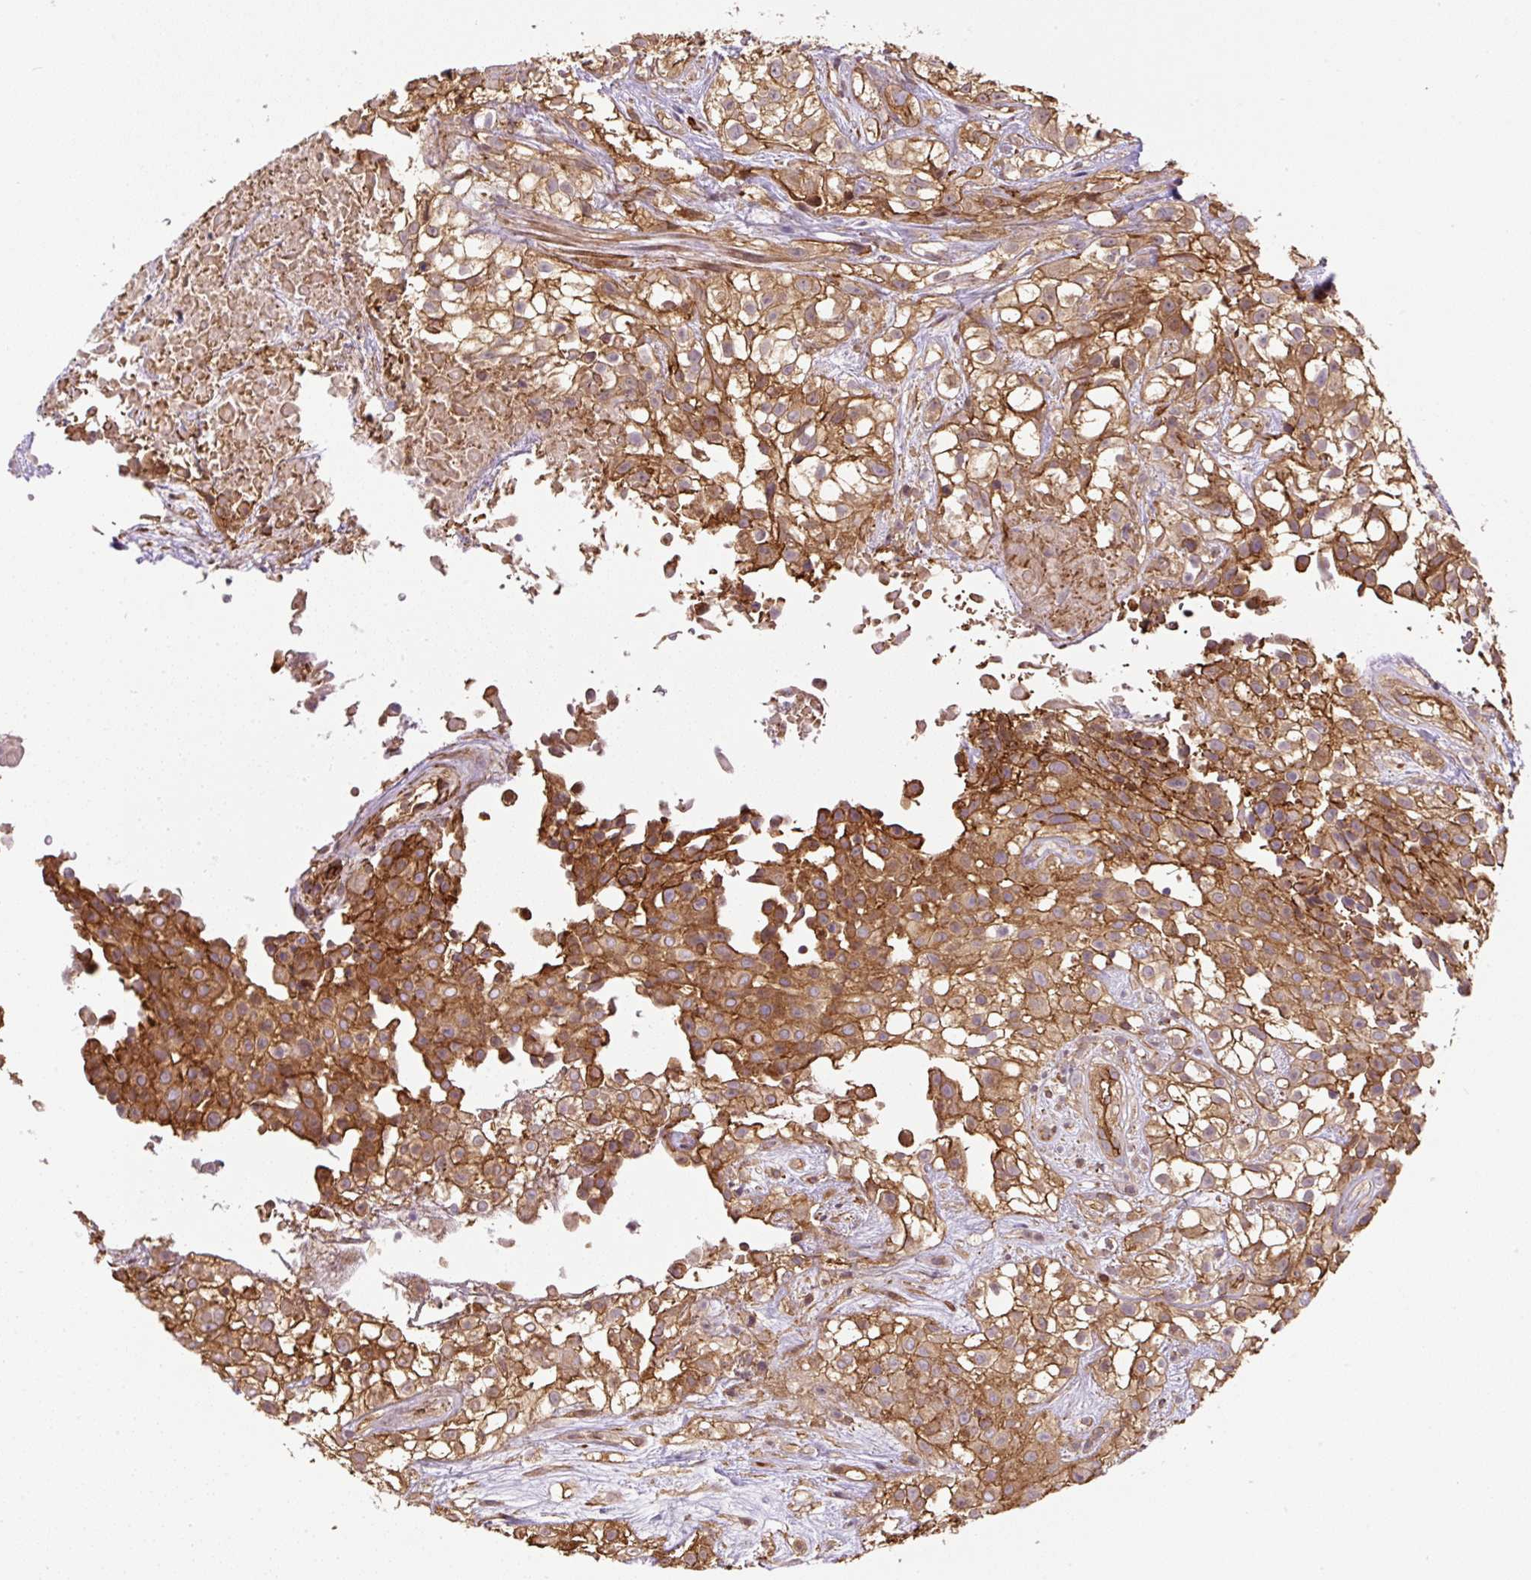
{"staining": {"intensity": "moderate", "quantity": ">75%", "location": "cytoplasmic/membranous"}, "tissue": "urothelial cancer", "cell_type": "Tumor cells", "image_type": "cancer", "snomed": [{"axis": "morphology", "description": "Urothelial carcinoma, High grade"}, {"axis": "topography", "description": "Urinary bladder"}], "caption": "Tumor cells show medium levels of moderate cytoplasmic/membranous expression in about >75% of cells in human urothelial carcinoma (high-grade).", "gene": "B3GALT5", "patient": {"sex": "male", "age": 56}}